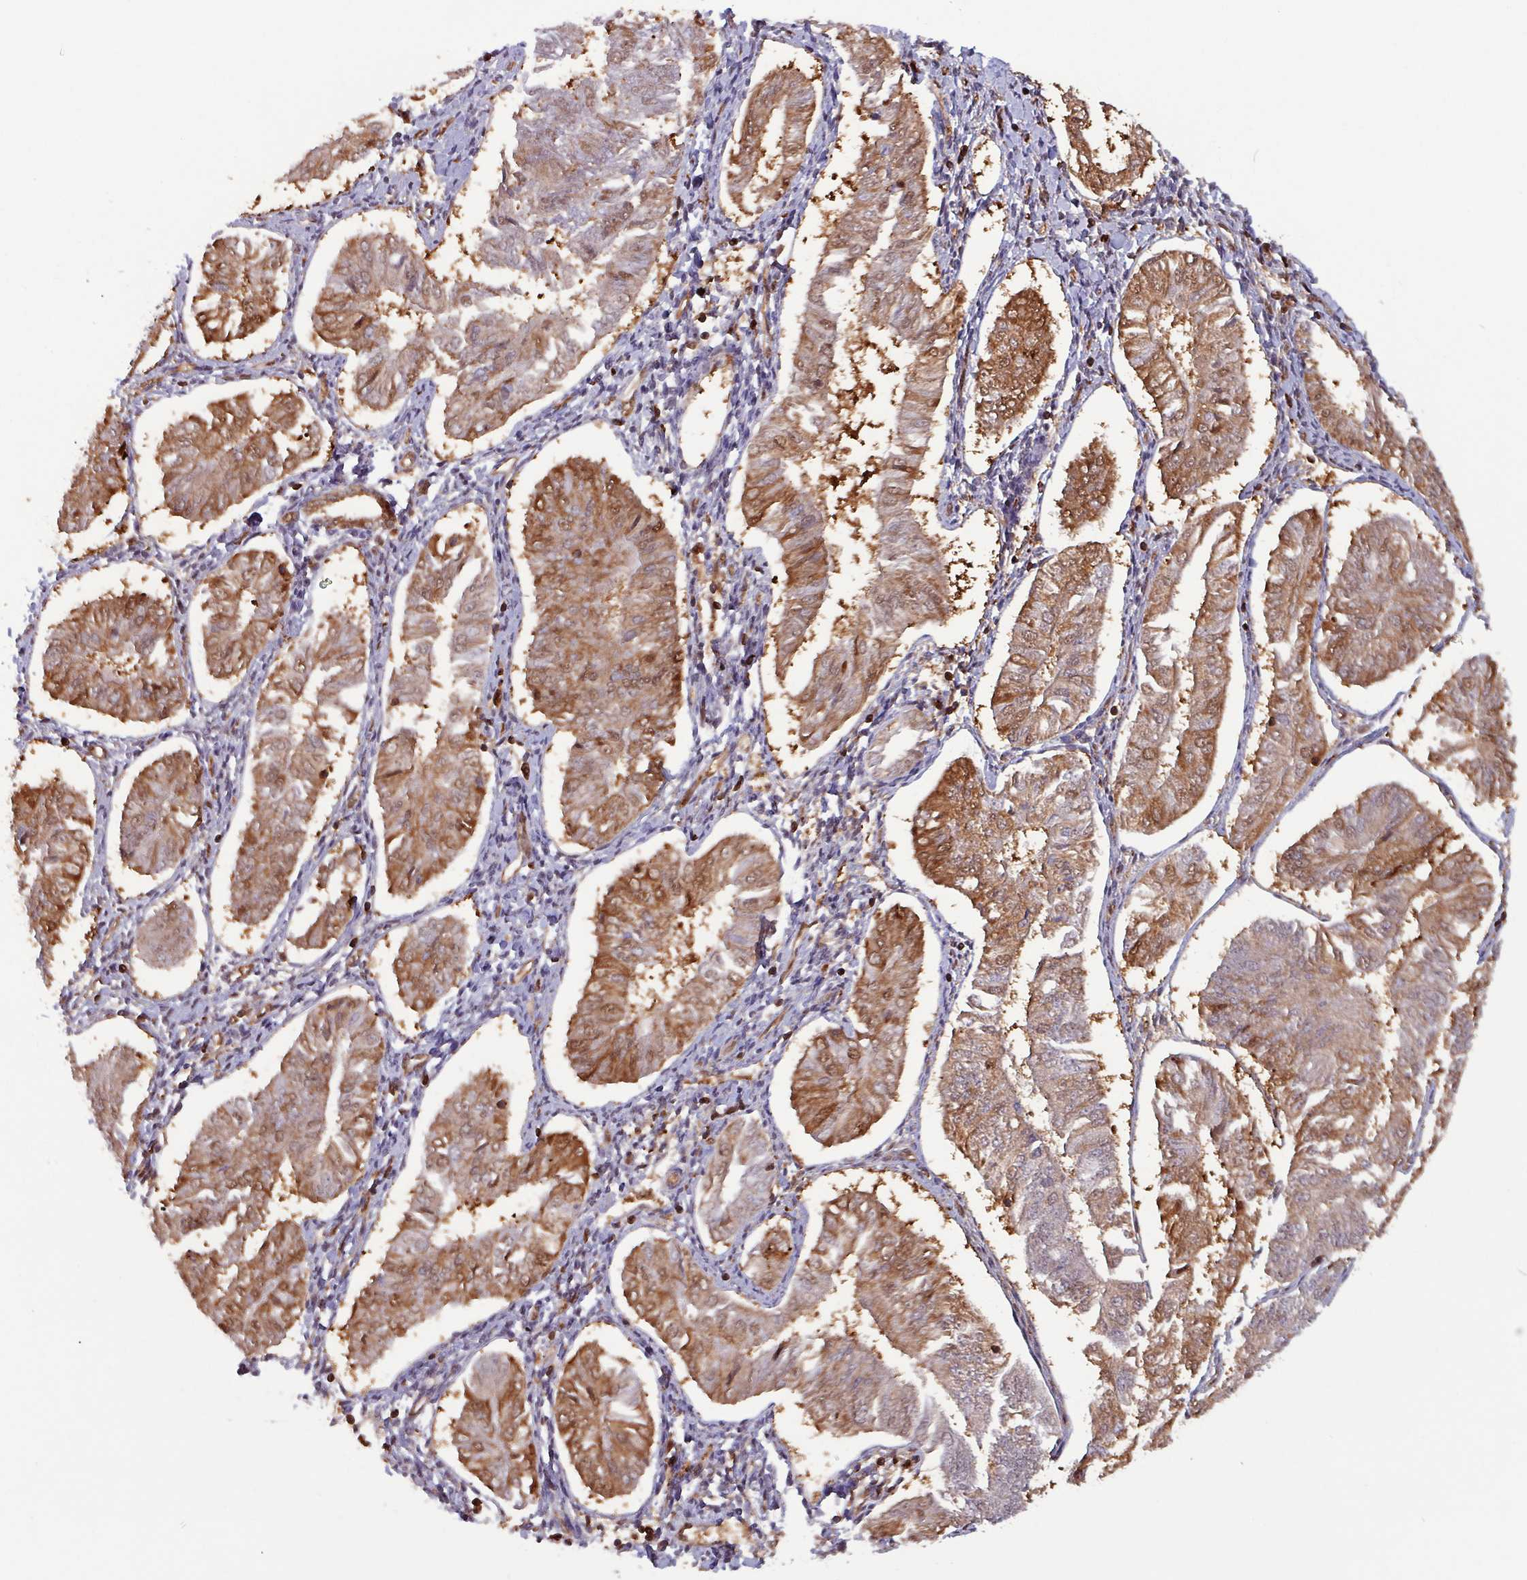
{"staining": {"intensity": "moderate", "quantity": "25%-75%", "location": "cytoplasmic/membranous,nuclear"}, "tissue": "endometrial cancer", "cell_type": "Tumor cells", "image_type": "cancer", "snomed": [{"axis": "morphology", "description": "Adenocarcinoma, NOS"}, {"axis": "topography", "description": "Endometrium"}], "caption": "This histopathology image demonstrates endometrial cancer (adenocarcinoma) stained with IHC to label a protein in brown. The cytoplasmic/membranous and nuclear of tumor cells show moderate positivity for the protein. Nuclei are counter-stained blue.", "gene": "PSMB8", "patient": {"sex": "female", "age": 58}}